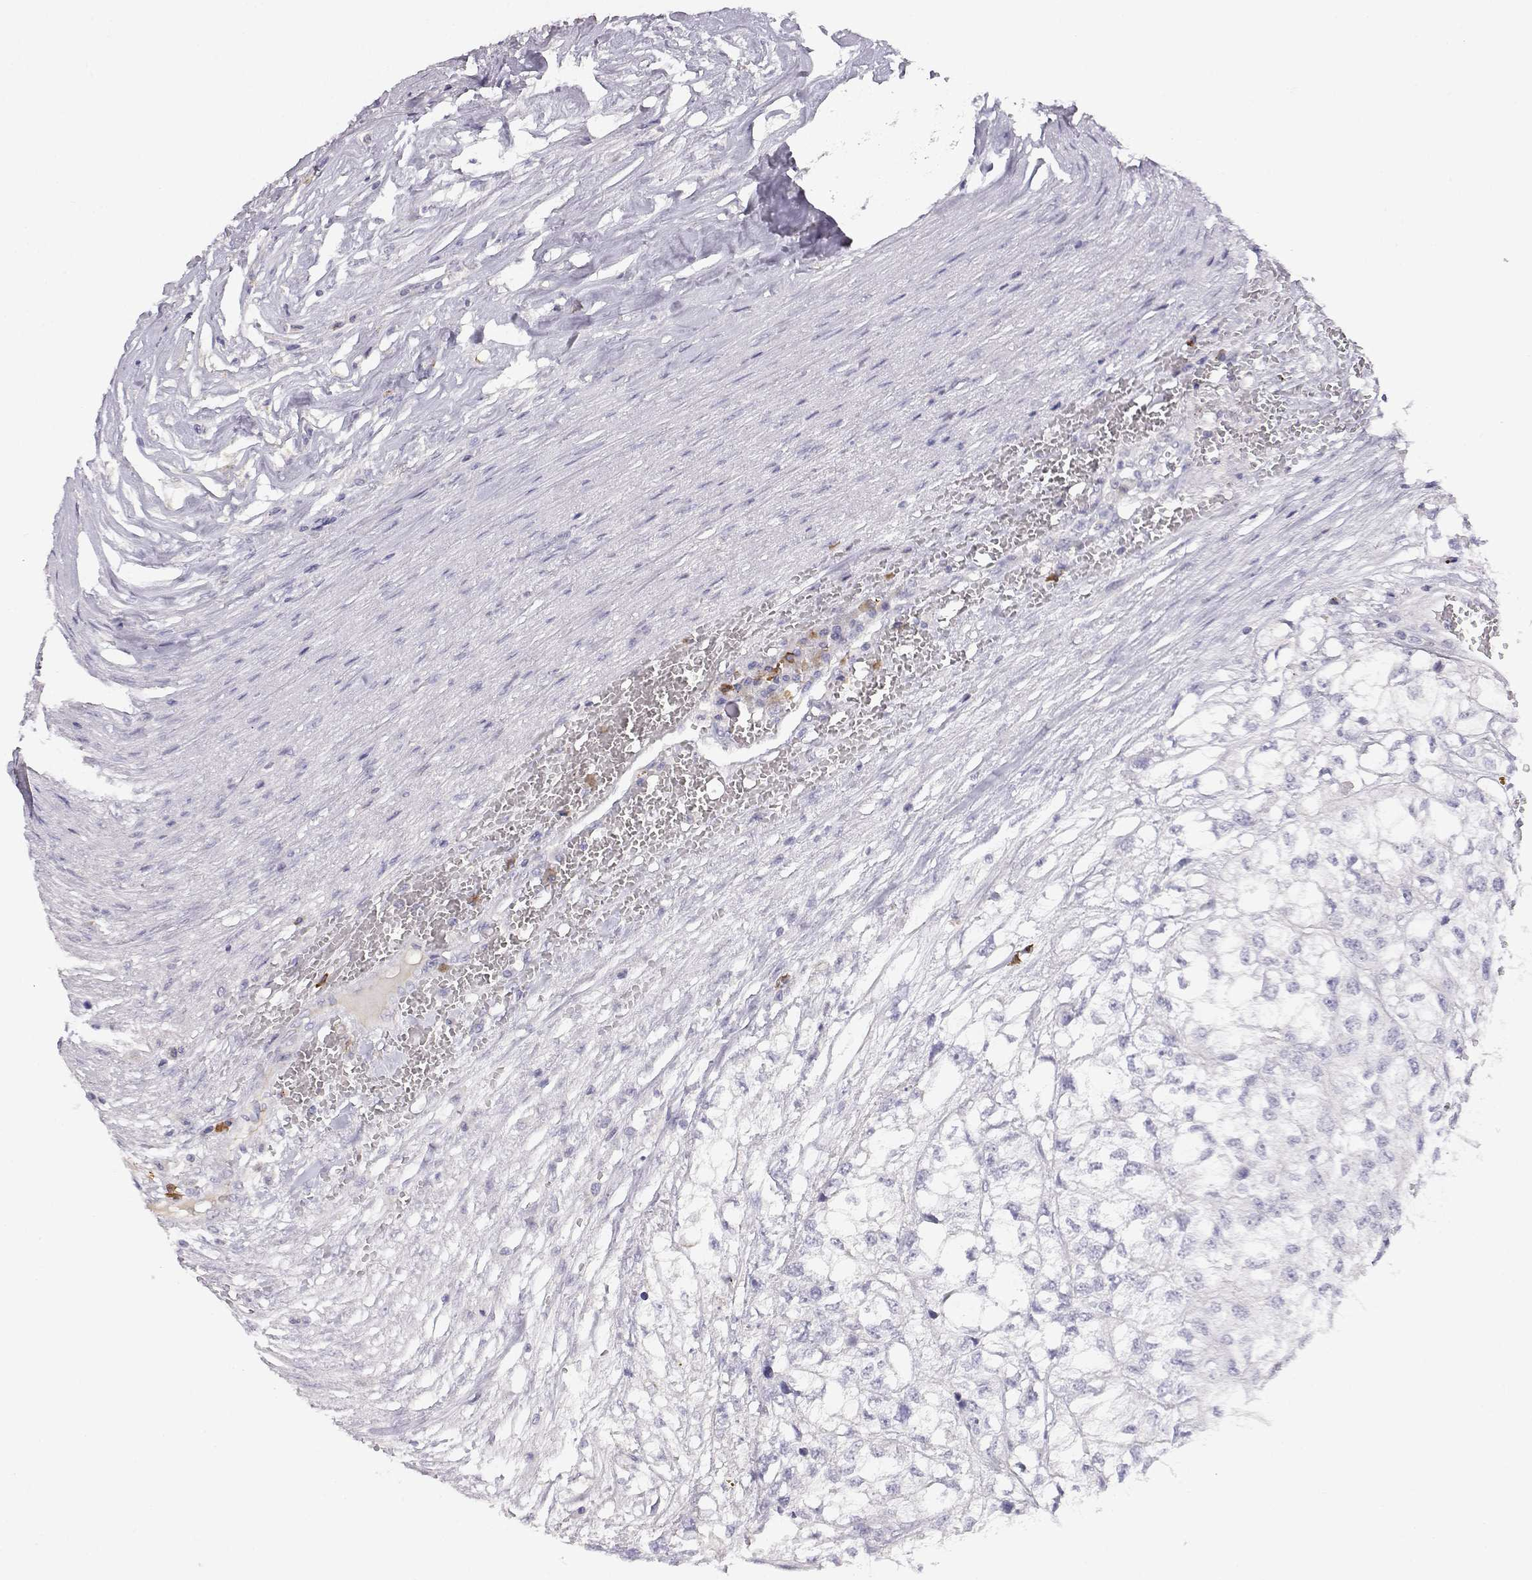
{"staining": {"intensity": "negative", "quantity": "none", "location": "none"}, "tissue": "renal cancer", "cell_type": "Tumor cells", "image_type": "cancer", "snomed": [{"axis": "morphology", "description": "Adenocarcinoma, NOS"}, {"axis": "topography", "description": "Kidney"}], "caption": "Immunohistochemistry (IHC) photomicrograph of neoplastic tissue: renal adenocarcinoma stained with DAB reveals no significant protein expression in tumor cells.", "gene": "CDHR1", "patient": {"sex": "male", "age": 56}}